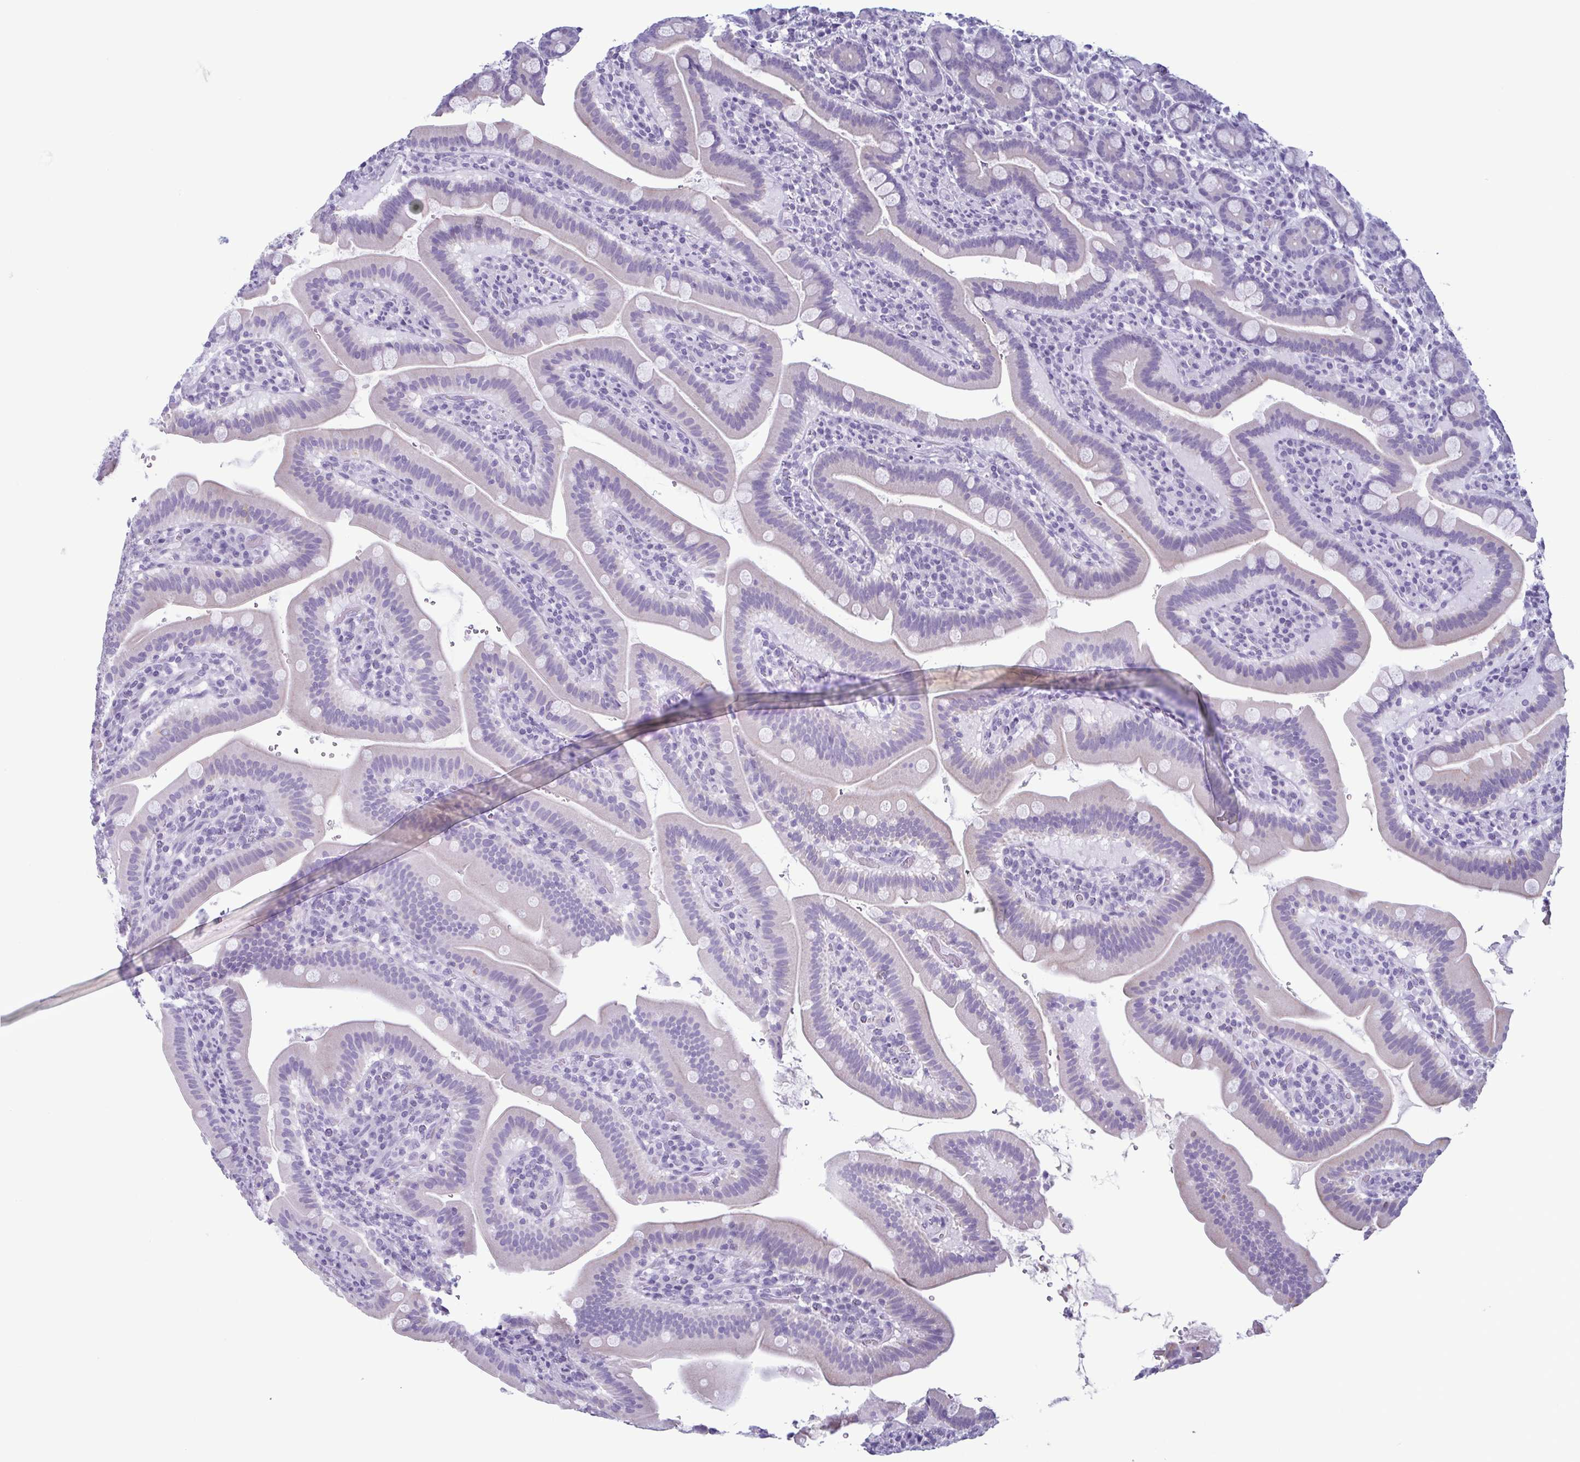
{"staining": {"intensity": "negative", "quantity": "none", "location": "none"}, "tissue": "small intestine", "cell_type": "Glandular cells", "image_type": "normal", "snomed": [{"axis": "morphology", "description": "Normal tissue, NOS"}, {"axis": "topography", "description": "Small intestine"}], "caption": "This is an IHC image of benign small intestine. There is no positivity in glandular cells.", "gene": "KRT10", "patient": {"sex": "male", "age": 26}}